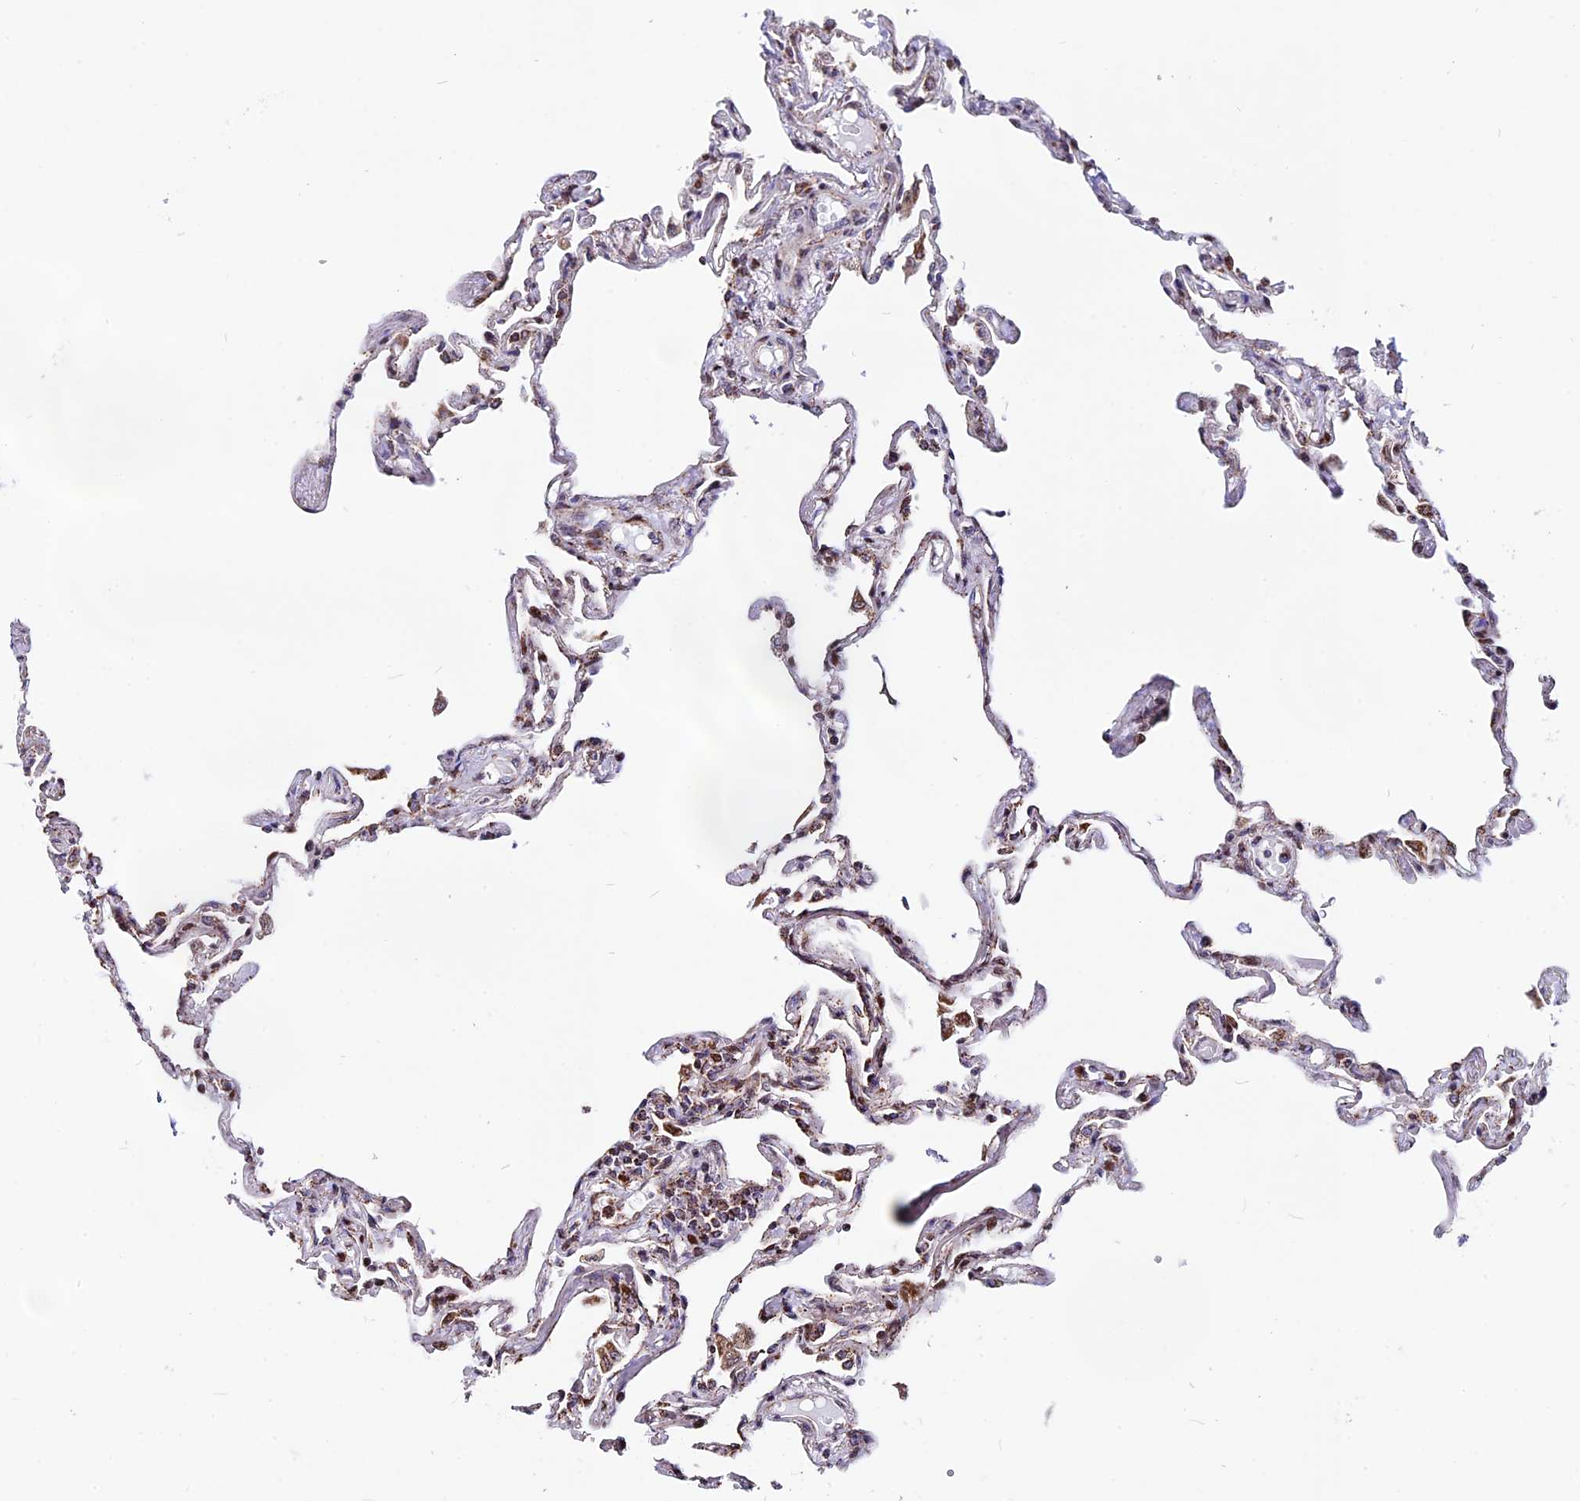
{"staining": {"intensity": "negative", "quantity": "none", "location": "none"}, "tissue": "lung", "cell_type": "Alveolar cells", "image_type": "normal", "snomed": [{"axis": "morphology", "description": "Normal tissue, NOS"}, {"axis": "topography", "description": "Lung"}], "caption": "IHC micrograph of unremarkable human lung stained for a protein (brown), which exhibits no expression in alveolar cells.", "gene": "FAM174C", "patient": {"sex": "female", "age": 67}}